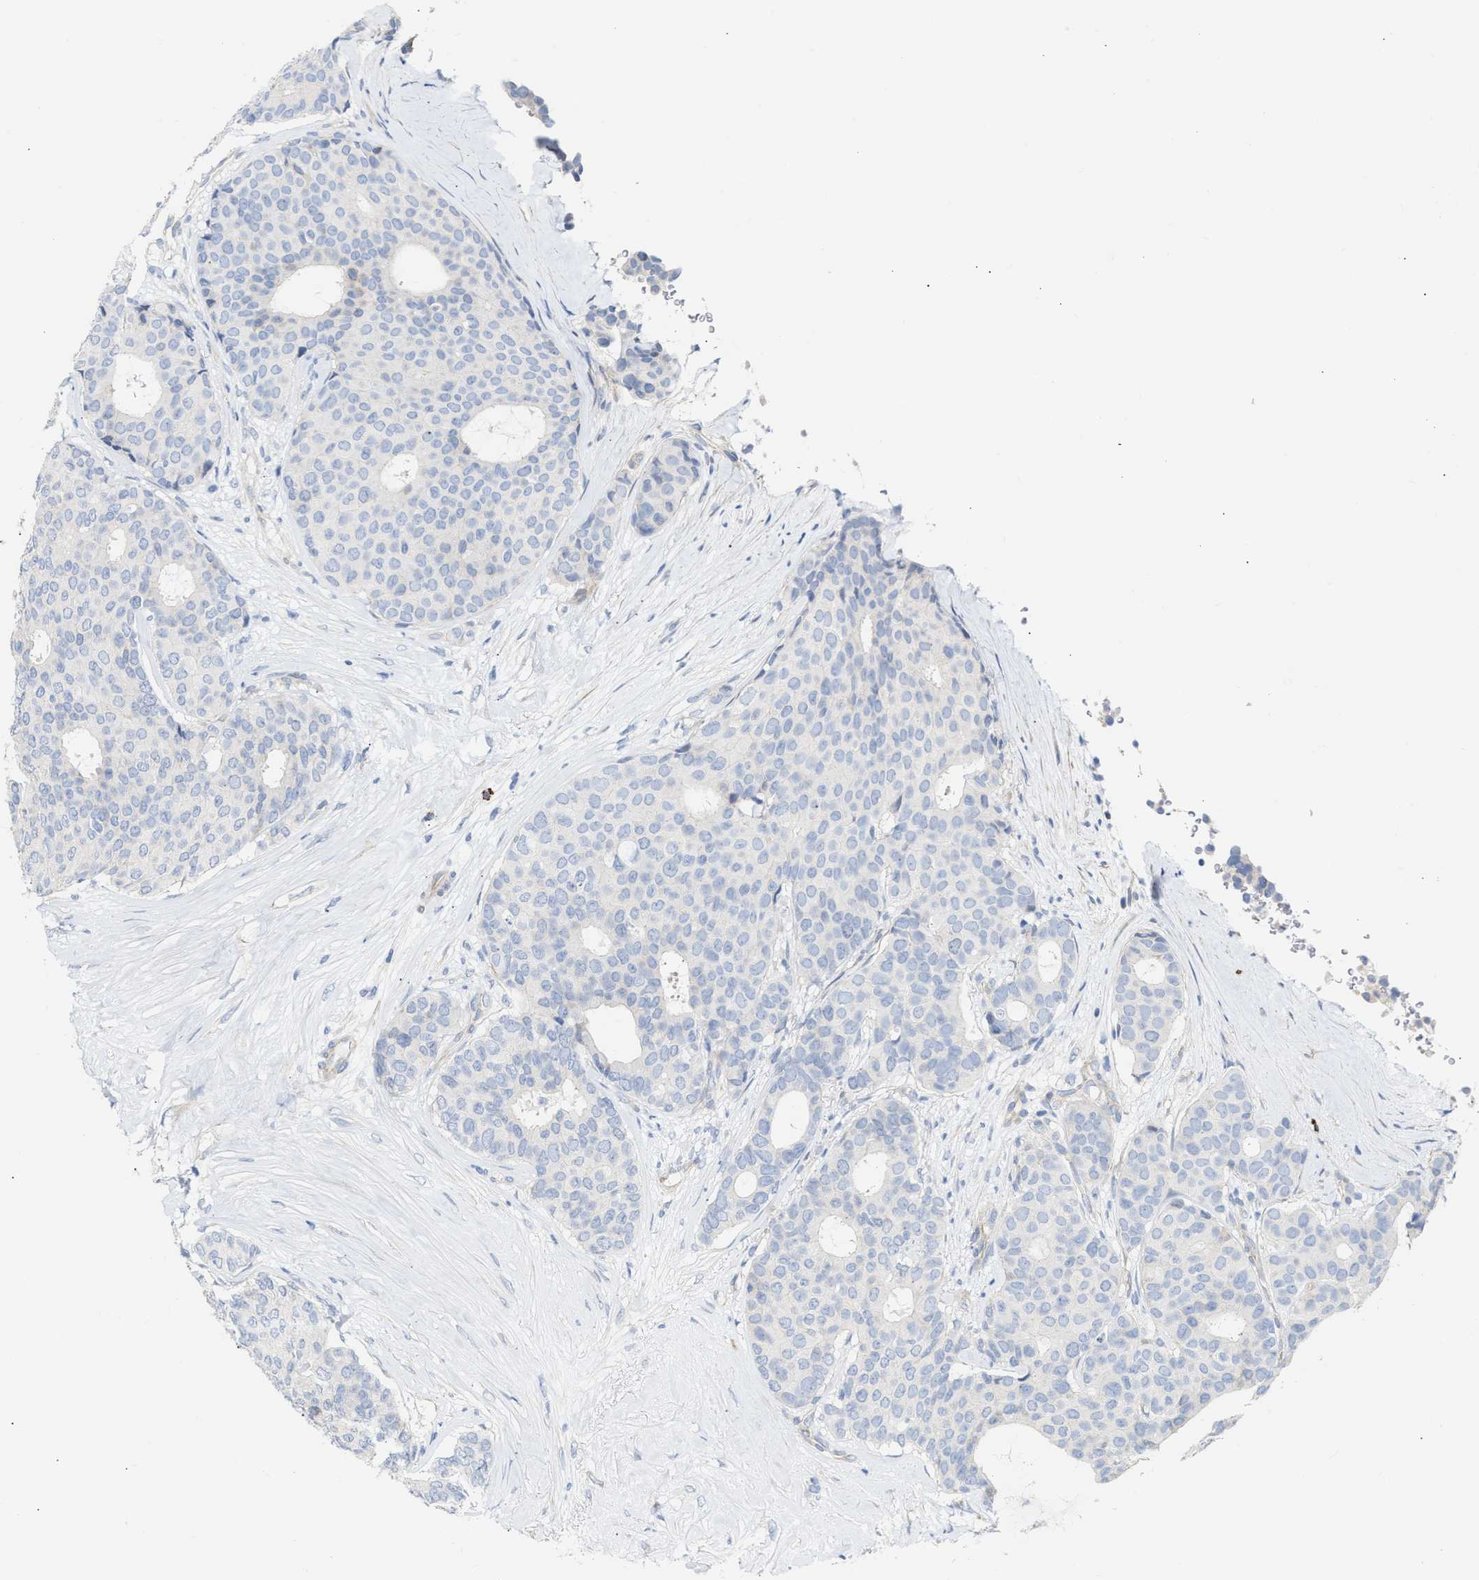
{"staining": {"intensity": "negative", "quantity": "none", "location": "none"}, "tissue": "breast cancer", "cell_type": "Tumor cells", "image_type": "cancer", "snomed": [{"axis": "morphology", "description": "Duct carcinoma"}, {"axis": "topography", "description": "Breast"}], "caption": "Tumor cells show no significant protein staining in breast intraductal carcinoma.", "gene": "FHL1", "patient": {"sex": "female", "age": 75}}